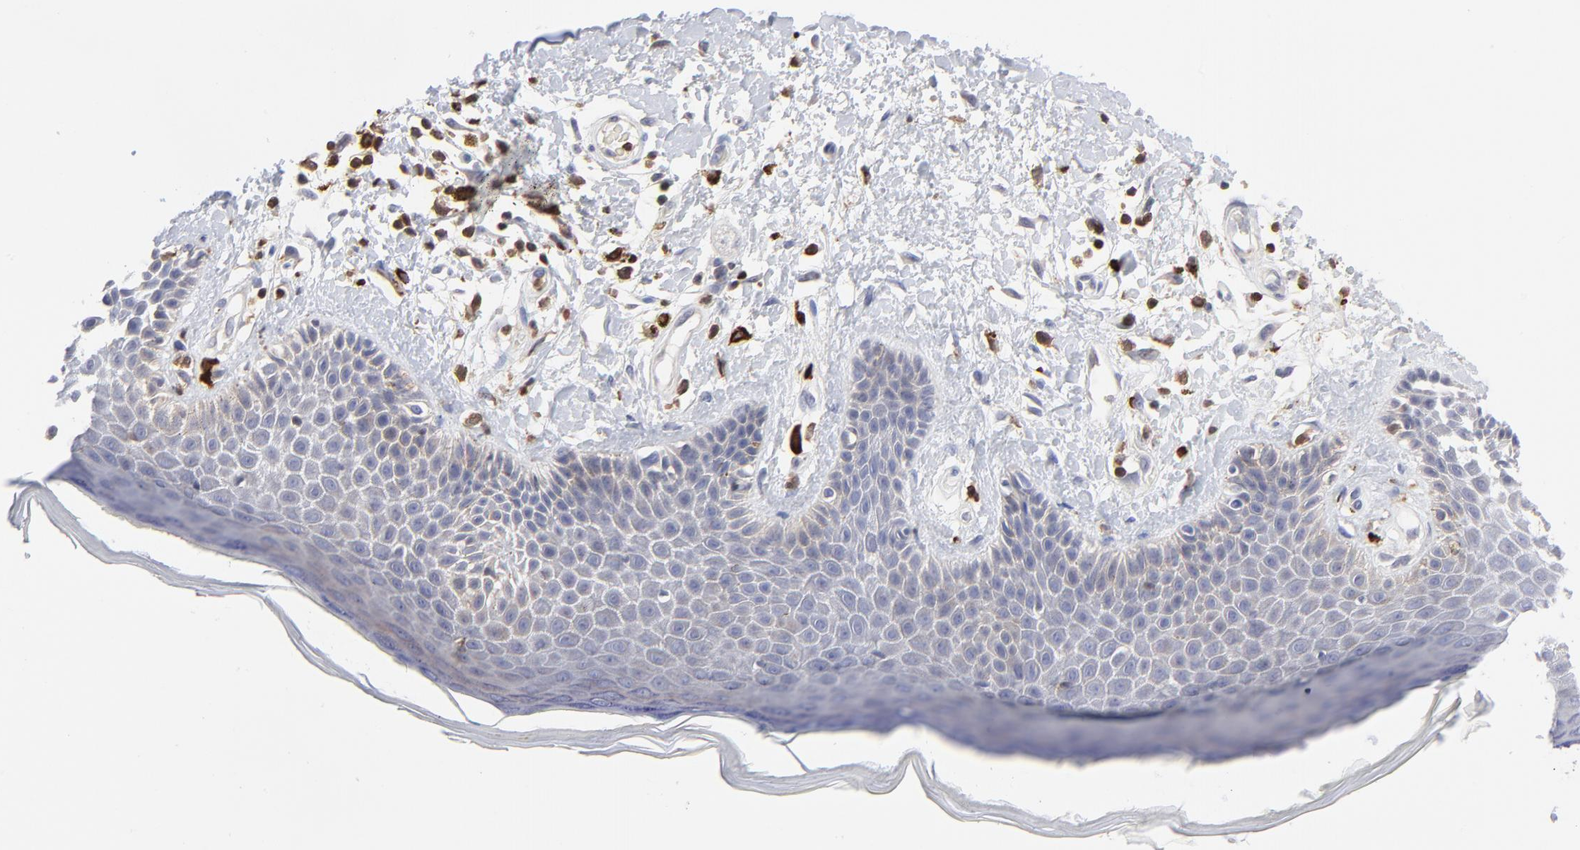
{"staining": {"intensity": "weak", "quantity": "<25%", "location": "cytoplasmic/membranous"}, "tissue": "skin", "cell_type": "Epidermal cells", "image_type": "normal", "snomed": [{"axis": "morphology", "description": "Normal tissue, NOS"}, {"axis": "topography", "description": "Anal"}], "caption": "High power microscopy micrograph of an IHC histopathology image of benign skin, revealing no significant expression in epidermal cells. (DAB immunohistochemistry (IHC) visualized using brightfield microscopy, high magnification).", "gene": "TBXT", "patient": {"sex": "female", "age": 78}}